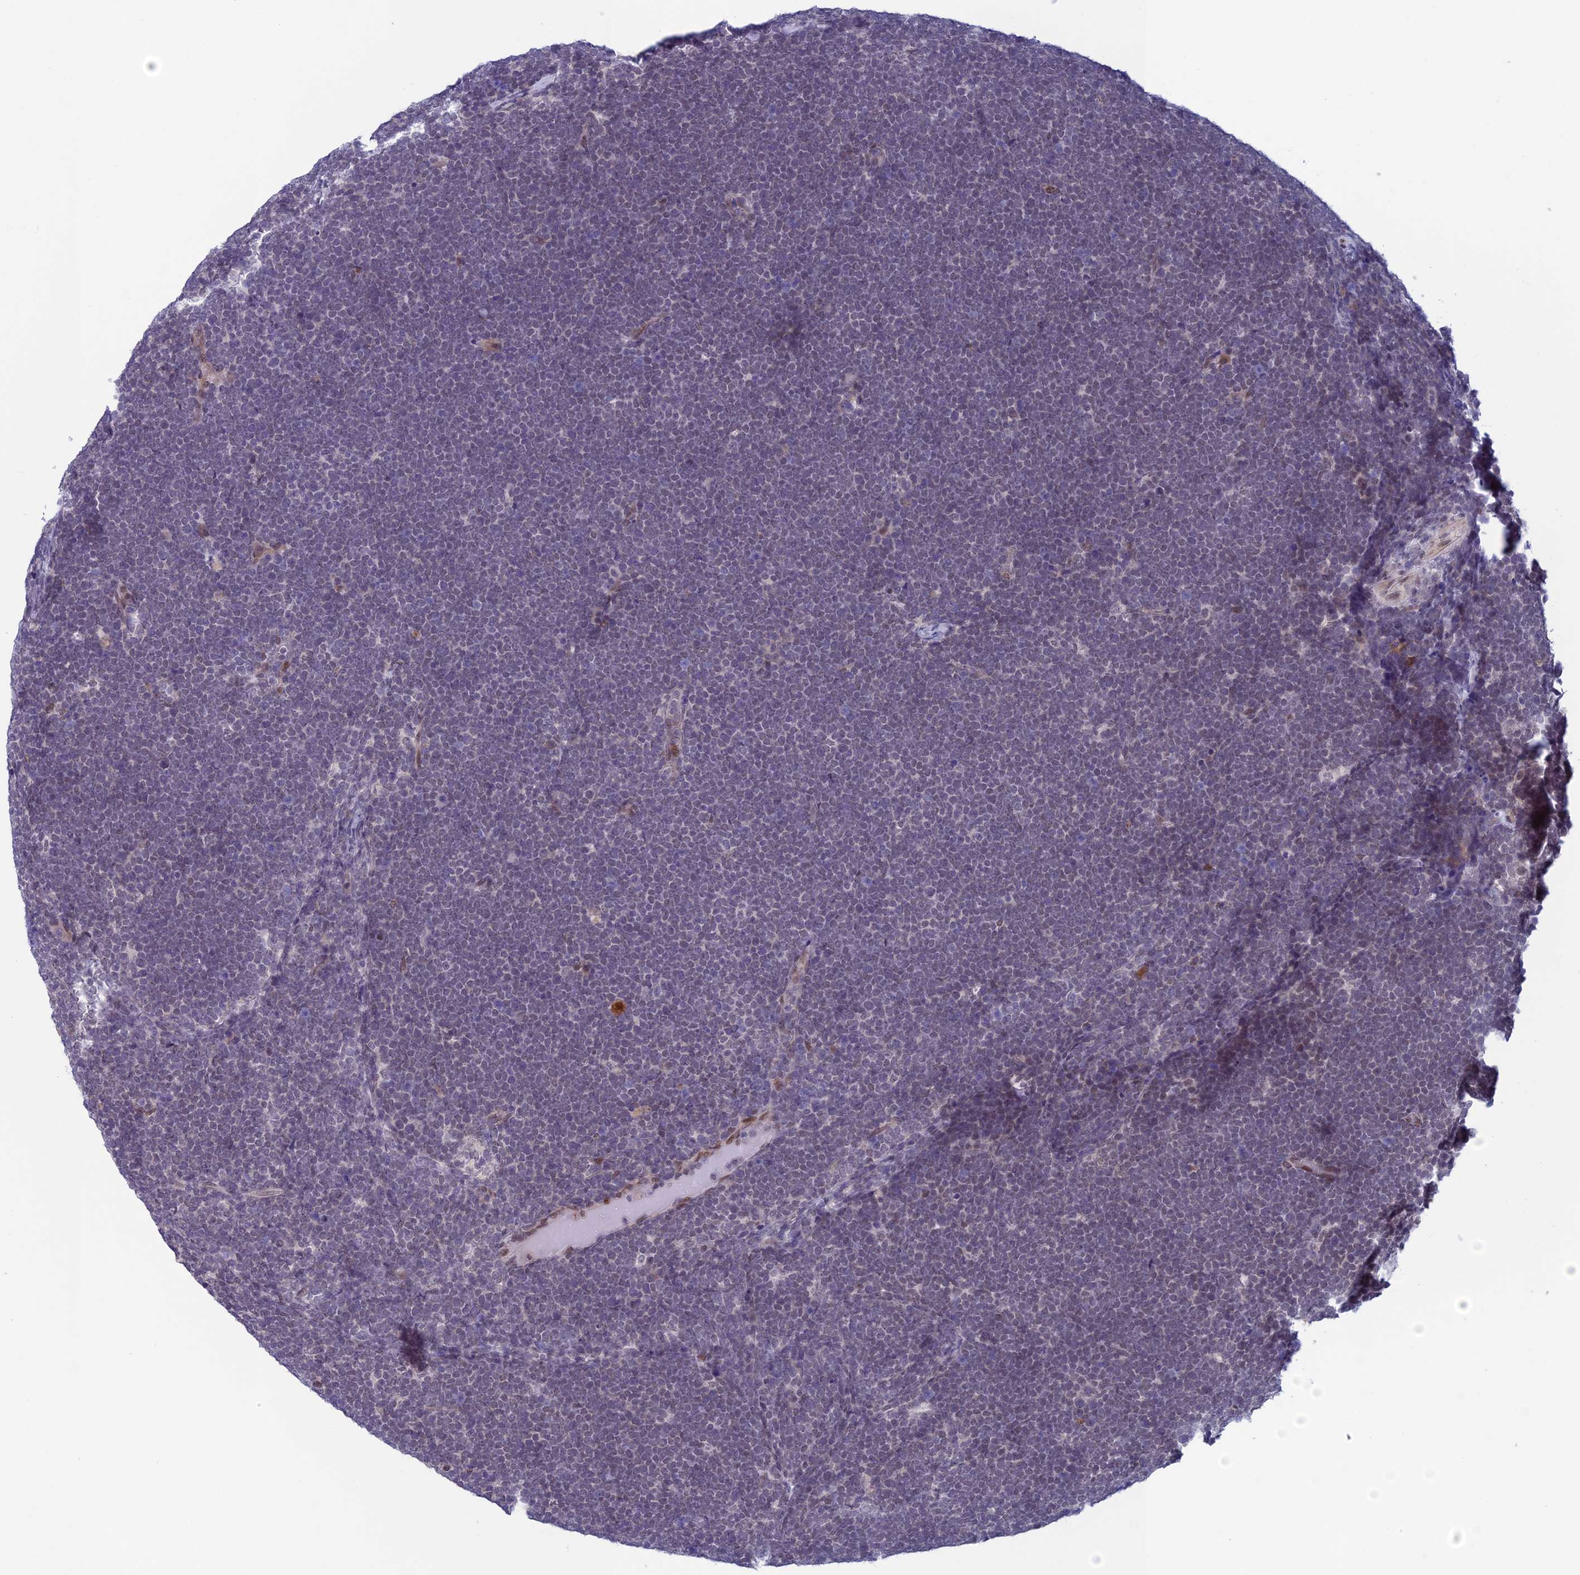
{"staining": {"intensity": "negative", "quantity": "none", "location": "none"}, "tissue": "lymphoma", "cell_type": "Tumor cells", "image_type": "cancer", "snomed": [{"axis": "morphology", "description": "Malignant lymphoma, non-Hodgkin's type, High grade"}, {"axis": "topography", "description": "Lymph node"}], "caption": "Protein analysis of malignant lymphoma, non-Hodgkin's type (high-grade) displays no significant expression in tumor cells.", "gene": "FKBPL", "patient": {"sex": "male", "age": 13}}